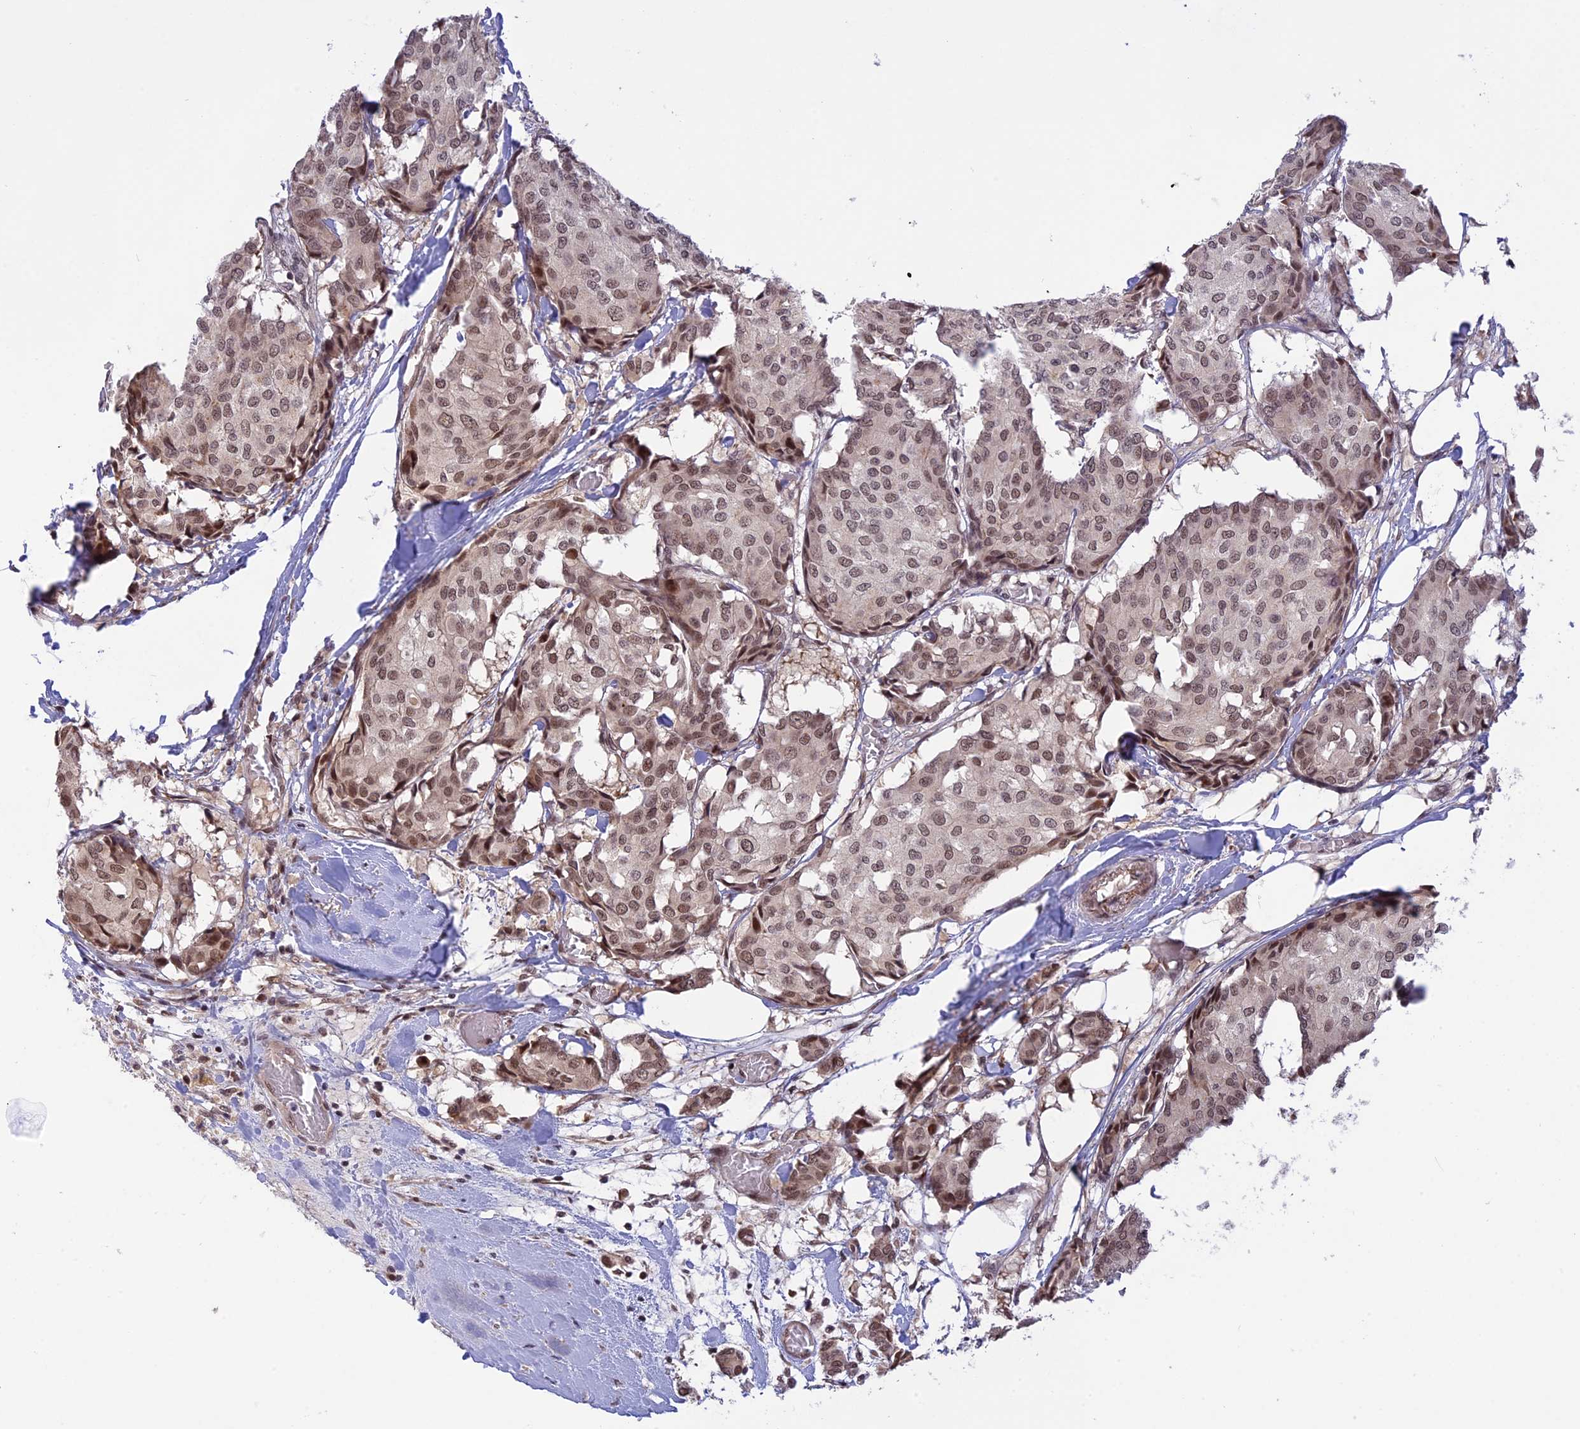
{"staining": {"intensity": "moderate", "quantity": ">75%", "location": "nuclear"}, "tissue": "breast cancer", "cell_type": "Tumor cells", "image_type": "cancer", "snomed": [{"axis": "morphology", "description": "Duct carcinoma"}, {"axis": "topography", "description": "Breast"}], "caption": "Immunohistochemistry (IHC) of breast cancer demonstrates medium levels of moderate nuclear positivity in approximately >75% of tumor cells. (DAB (3,3'-diaminobenzidine) = brown stain, brightfield microscopy at high magnification).", "gene": "POLR2C", "patient": {"sex": "female", "age": 75}}